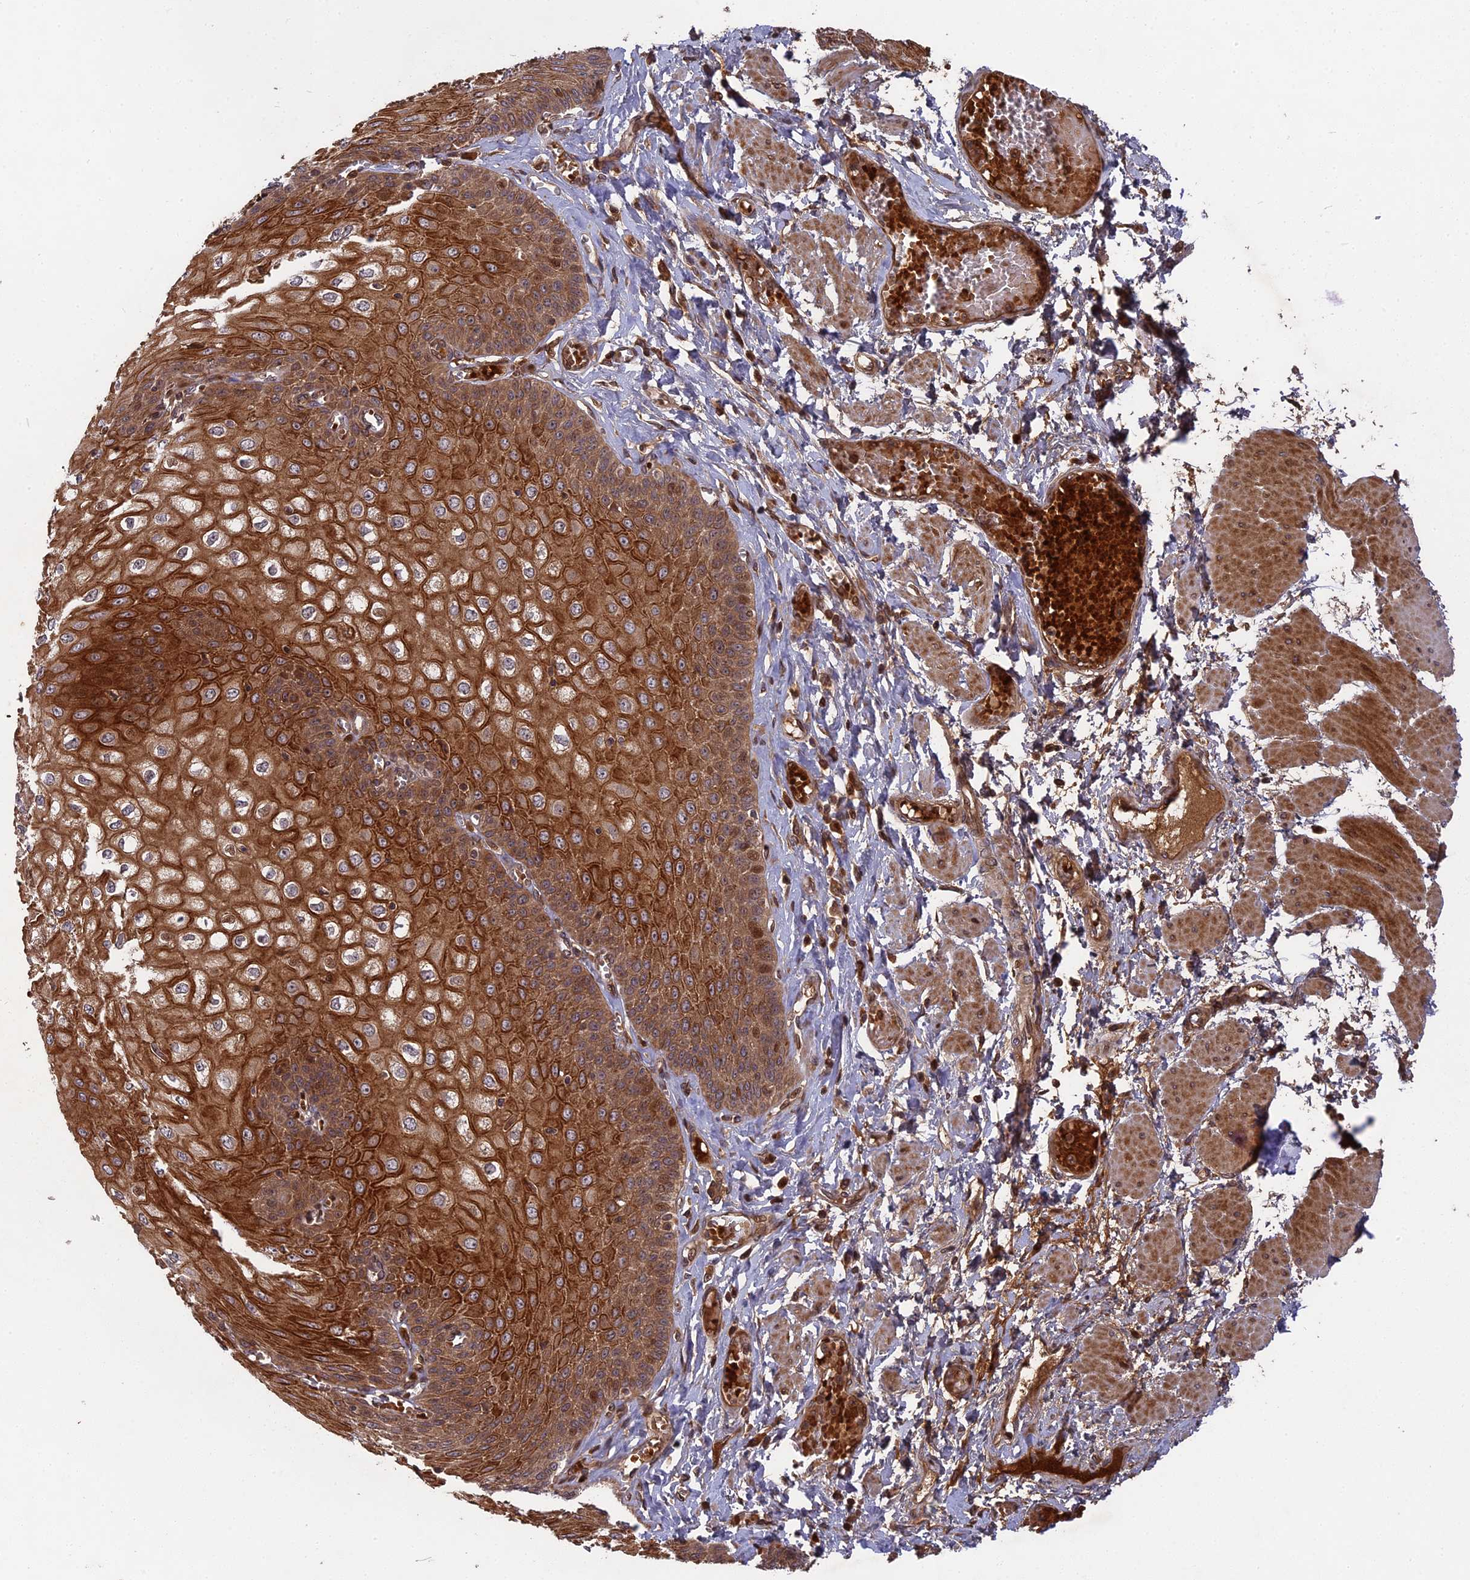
{"staining": {"intensity": "strong", "quantity": ">75%", "location": "cytoplasmic/membranous"}, "tissue": "esophagus", "cell_type": "Squamous epithelial cells", "image_type": "normal", "snomed": [{"axis": "morphology", "description": "Normal tissue, NOS"}, {"axis": "topography", "description": "Esophagus"}], "caption": "Approximately >75% of squamous epithelial cells in unremarkable esophagus reveal strong cytoplasmic/membranous protein positivity as visualized by brown immunohistochemical staining.", "gene": "TMUB2", "patient": {"sex": "male", "age": 60}}